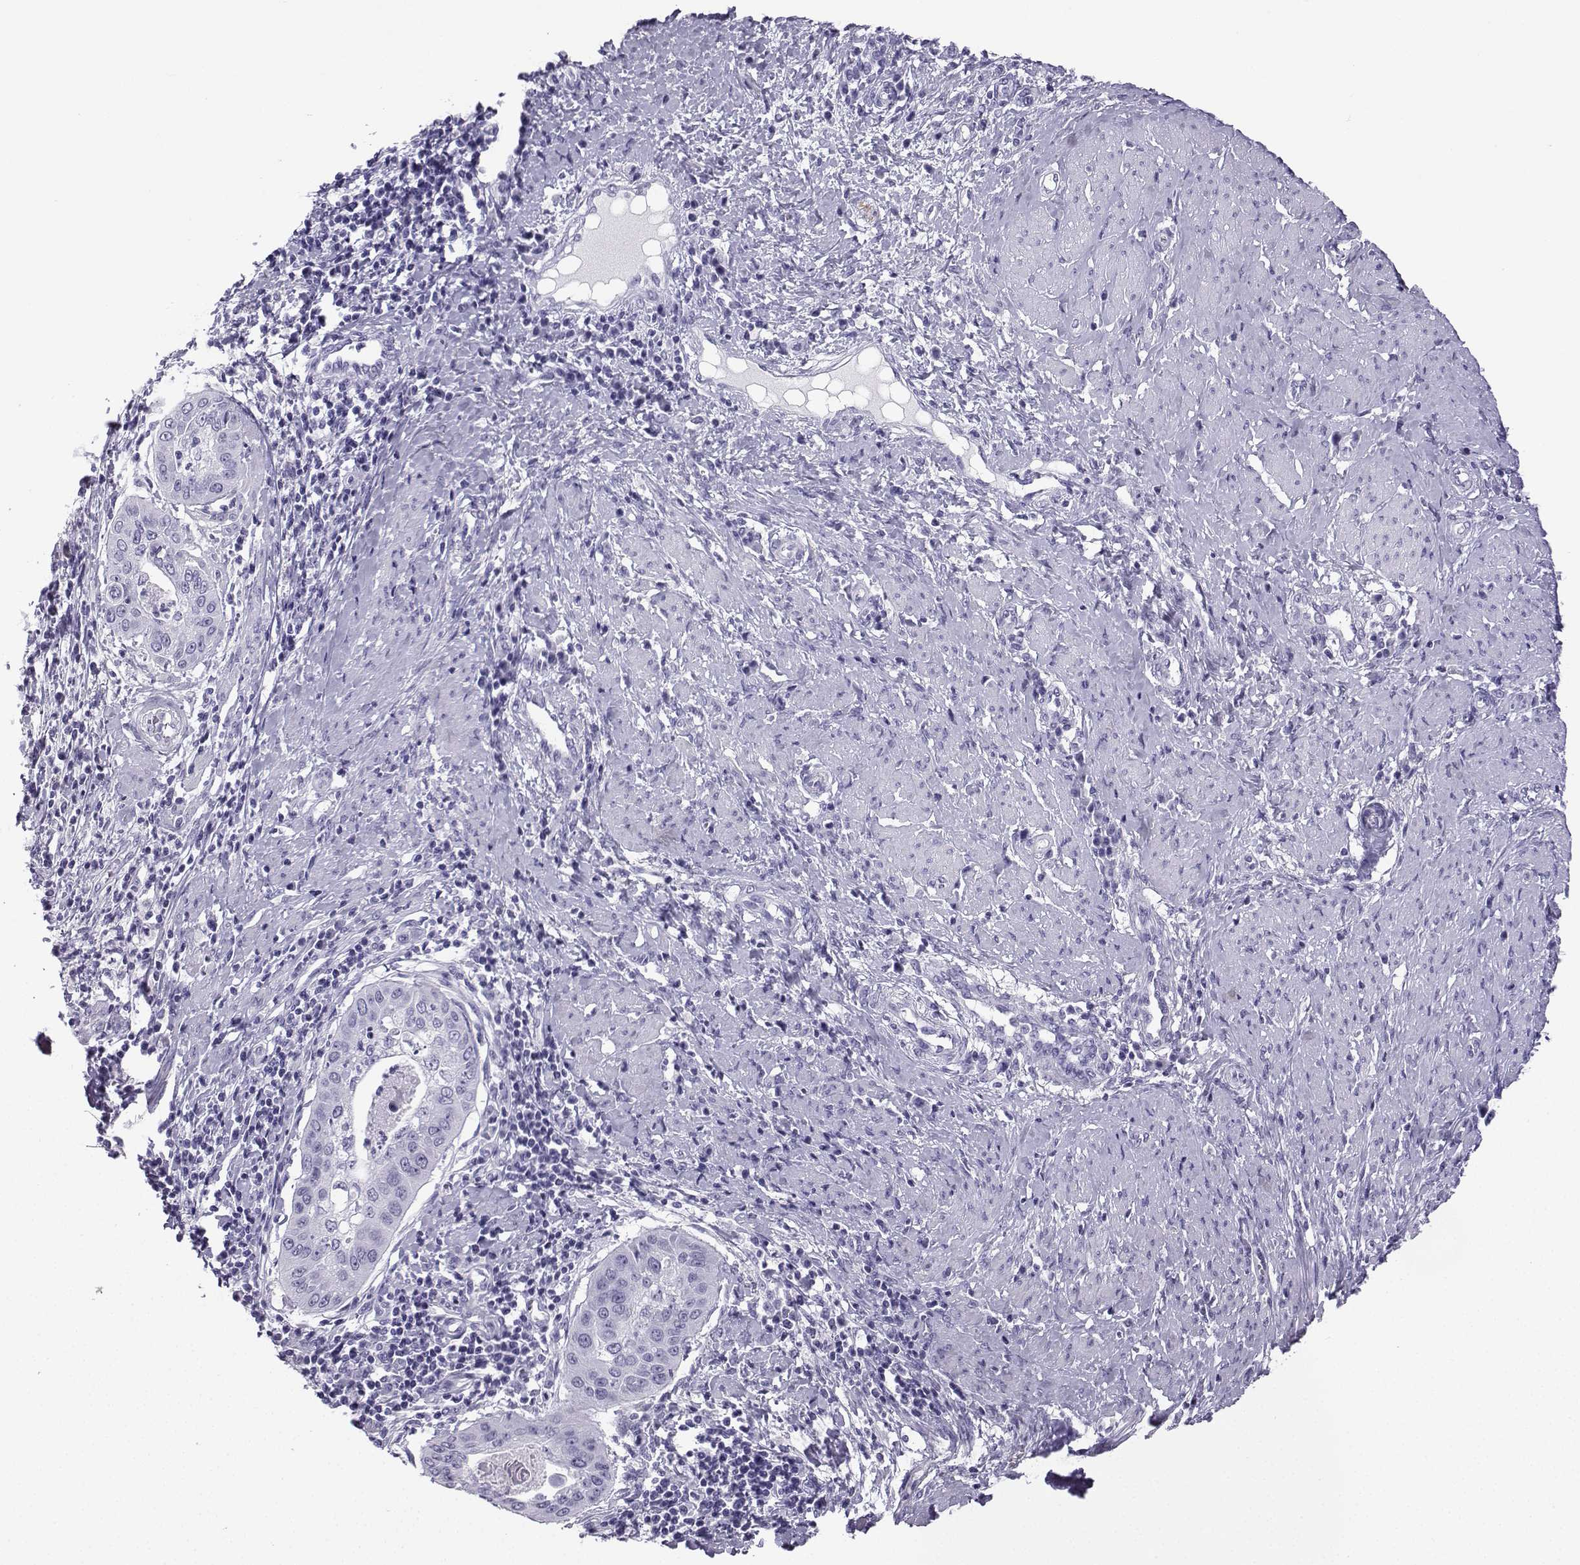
{"staining": {"intensity": "negative", "quantity": "none", "location": "none"}, "tissue": "cervical cancer", "cell_type": "Tumor cells", "image_type": "cancer", "snomed": [{"axis": "morphology", "description": "Squamous cell carcinoma, NOS"}, {"axis": "topography", "description": "Cervix"}], "caption": "Tumor cells are negative for protein expression in human squamous cell carcinoma (cervical).", "gene": "NEFL", "patient": {"sex": "female", "age": 39}}